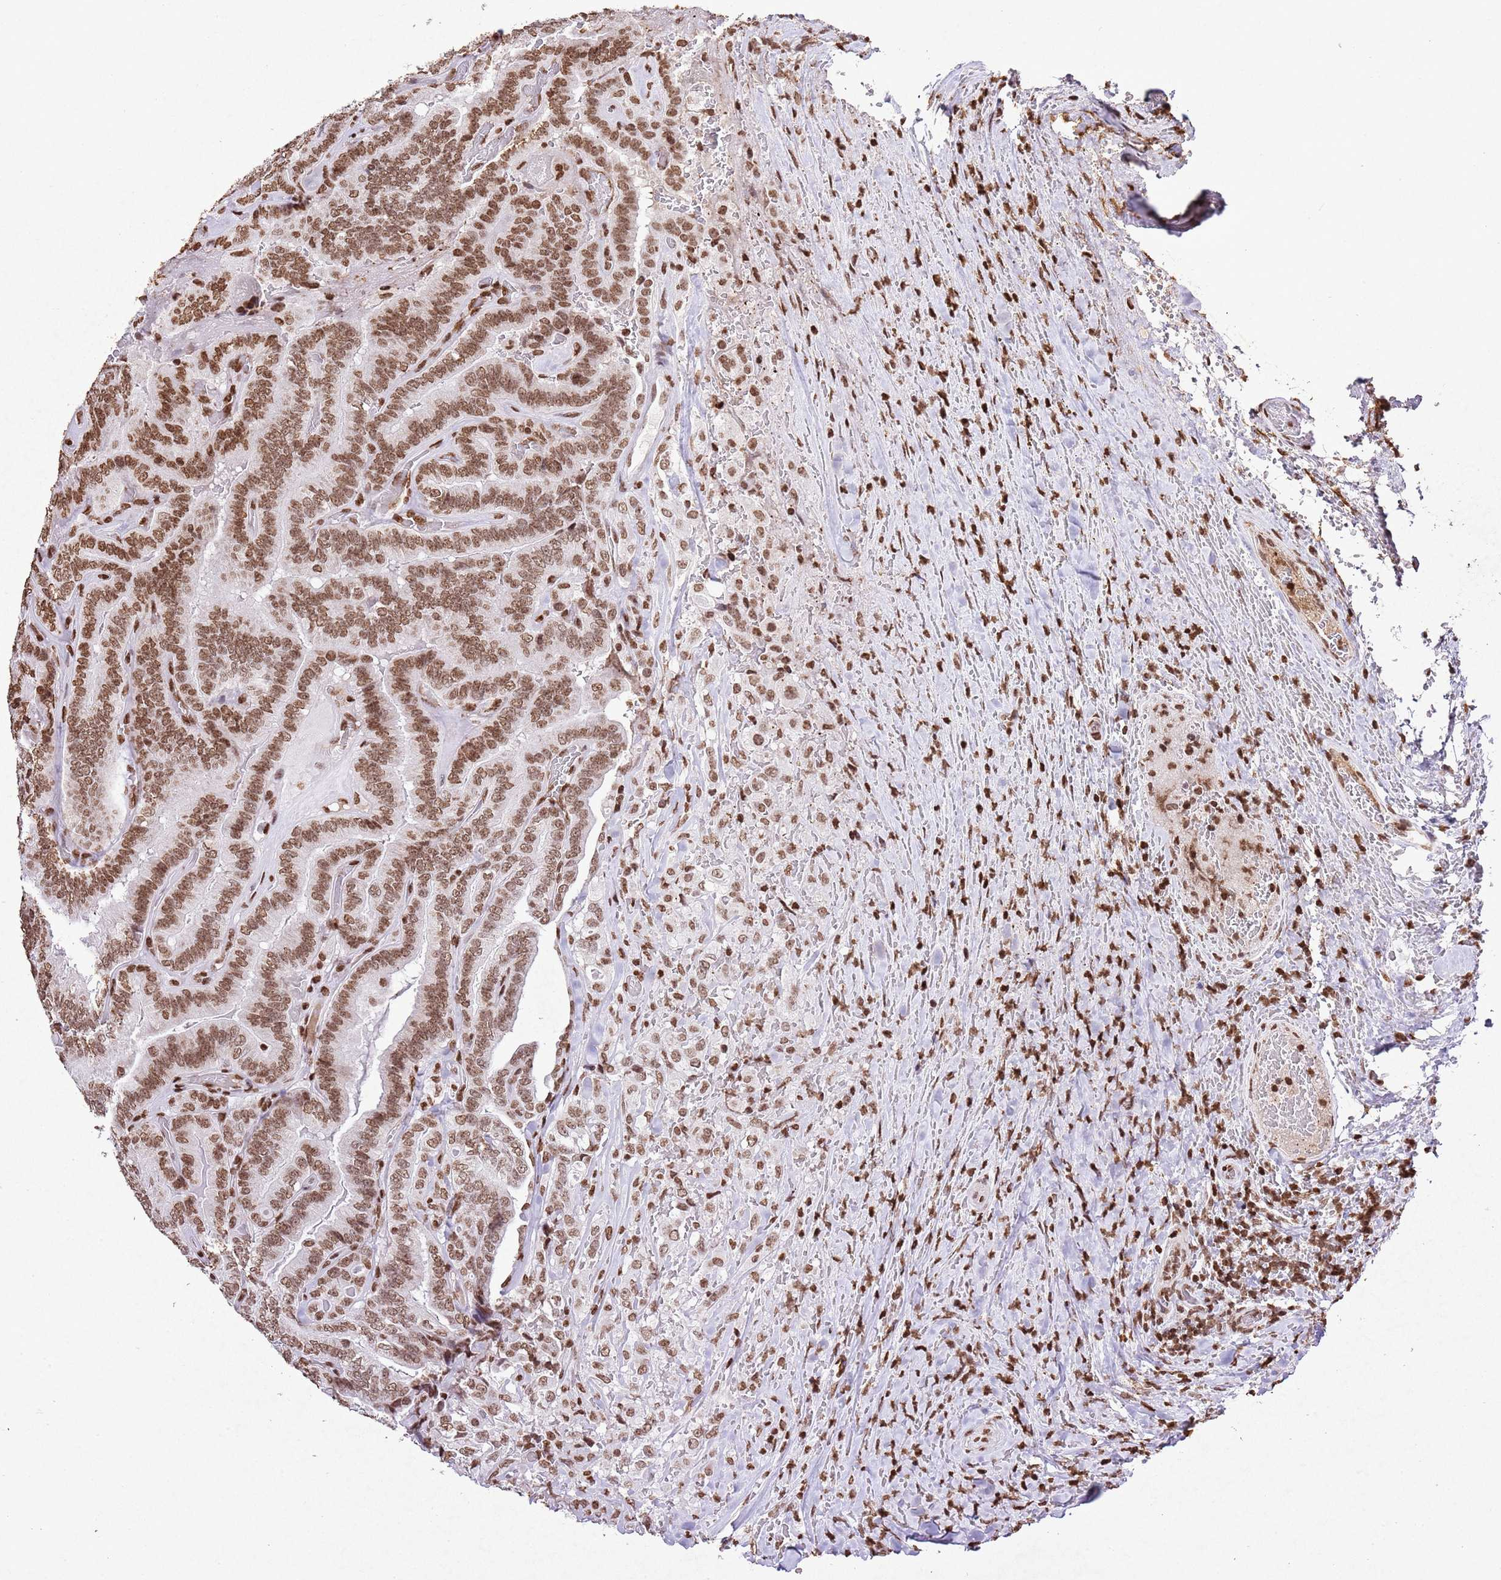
{"staining": {"intensity": "moderate", "quantity": ">75%", "location": "nuclear"}, "tissue": "thyroid cancer", "cell_type": "Tumor cells", "image_type": "cancer", "snomed": [{"axis": "morphology", "description": "Papillary adenocarcinoma, NOS"}, {"axis": "topography", "description": "Thyroid gland"}], "caption": "High-power microscopy captured an IHC histopathology image of thyroid papillary adenocarcinoma, revealing moderate nuclear expression in approximately >75% of tumor cells.", "gene": "BMAL1", "patient": {"sex": "male", "age": 61}}